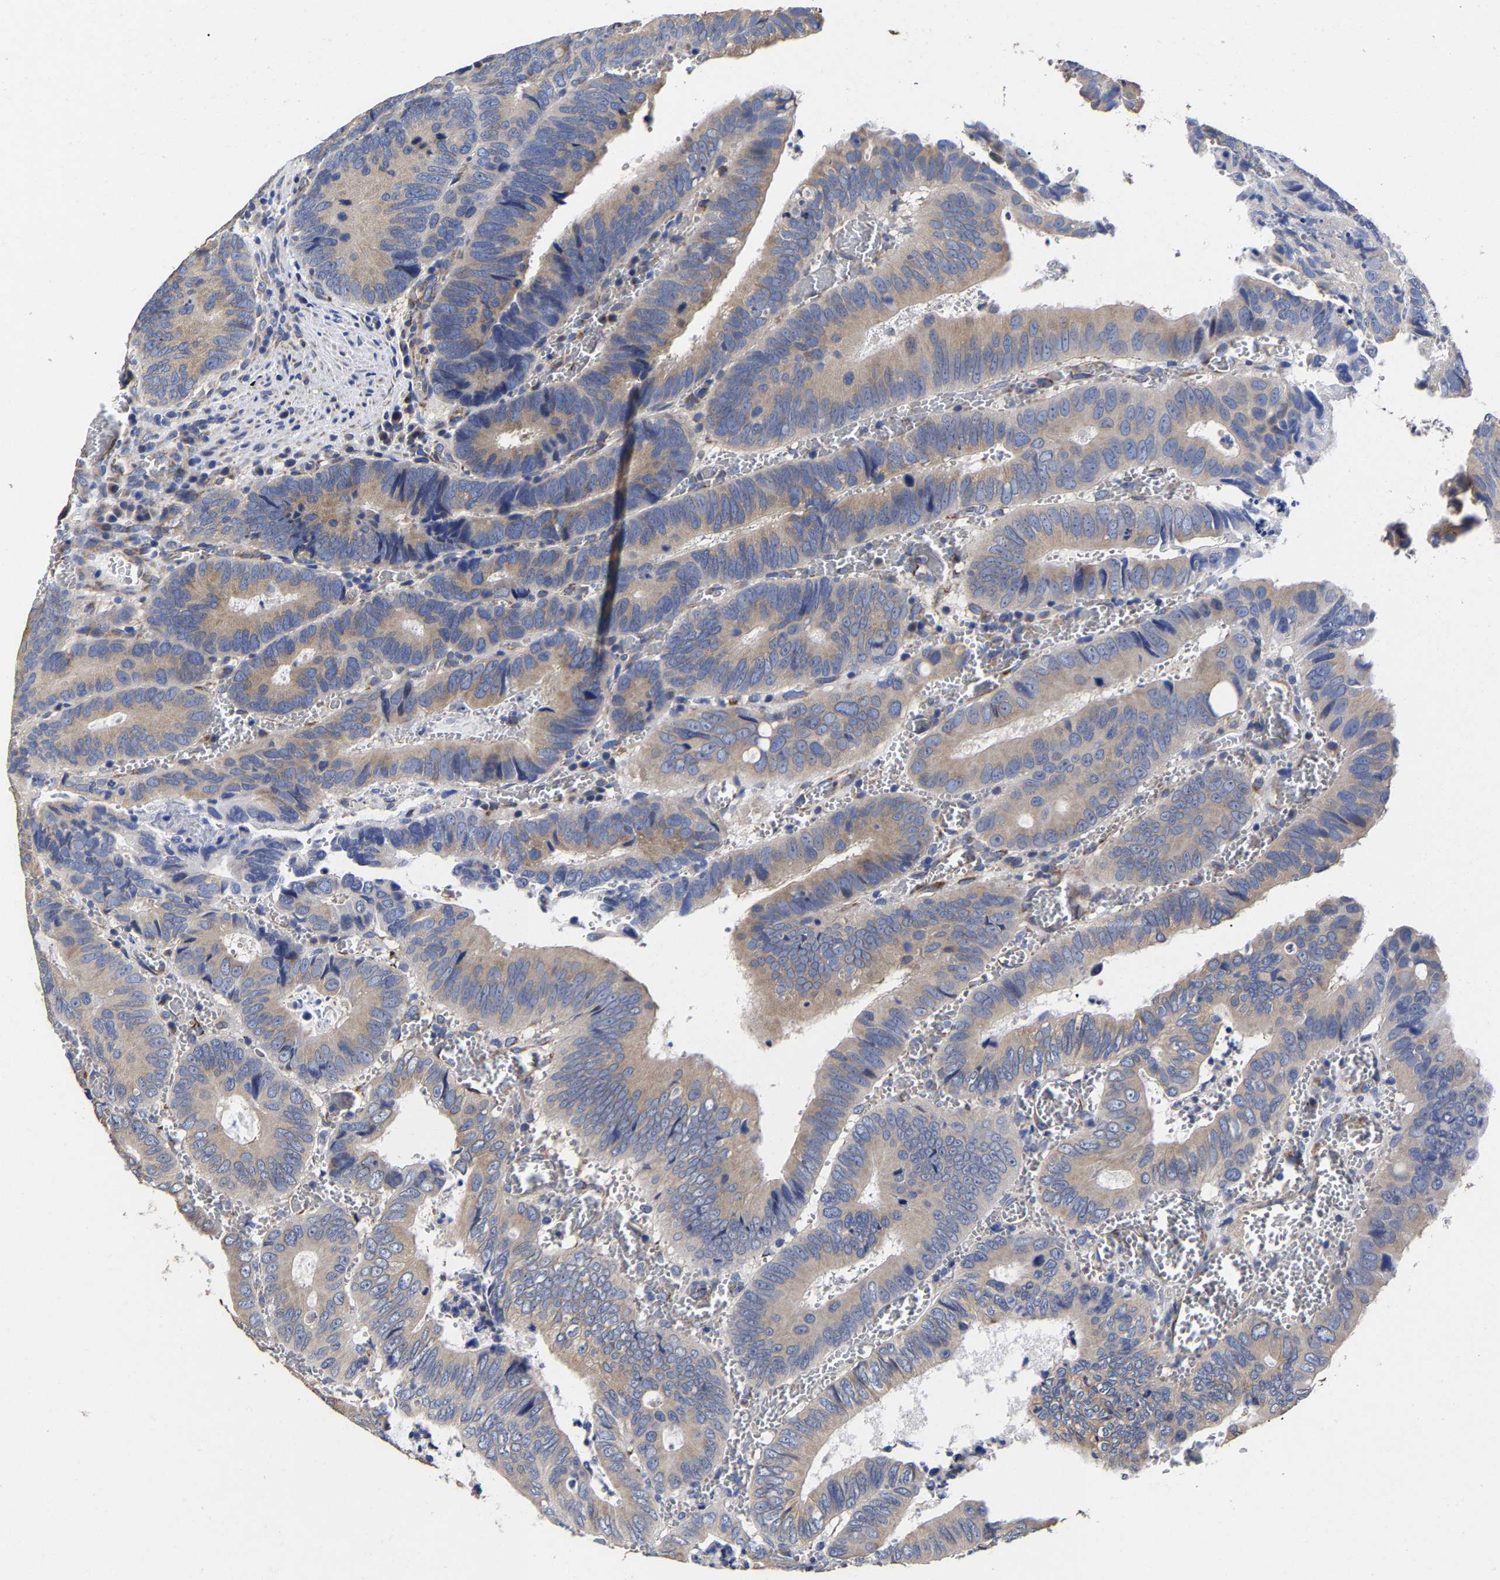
{"staining": {"intensity": "weak", "quantity": "25%-75%", "location": "cytoplasmic/membranous"}, "tissue": "colorectal cancer", "cell_type": "Tumor cells", "image_type": "cancer", "snomed": [{"axis": "morphology", "description": "Inflammation, NOS"}, {"axis": "morphology", "description": "Adenocarcinoma, NOS"}, {"axis": "topography", "description": "Colon"}], "caption": "Colorectal adenocarcinoma was stained to show a protein in brown. There is low levels of weak cytoplasmic/membranous positivity in approximately 25%-75% of tumor cells.", "gene": "AASS", "patient": {"sex": "male", "age": 72}}